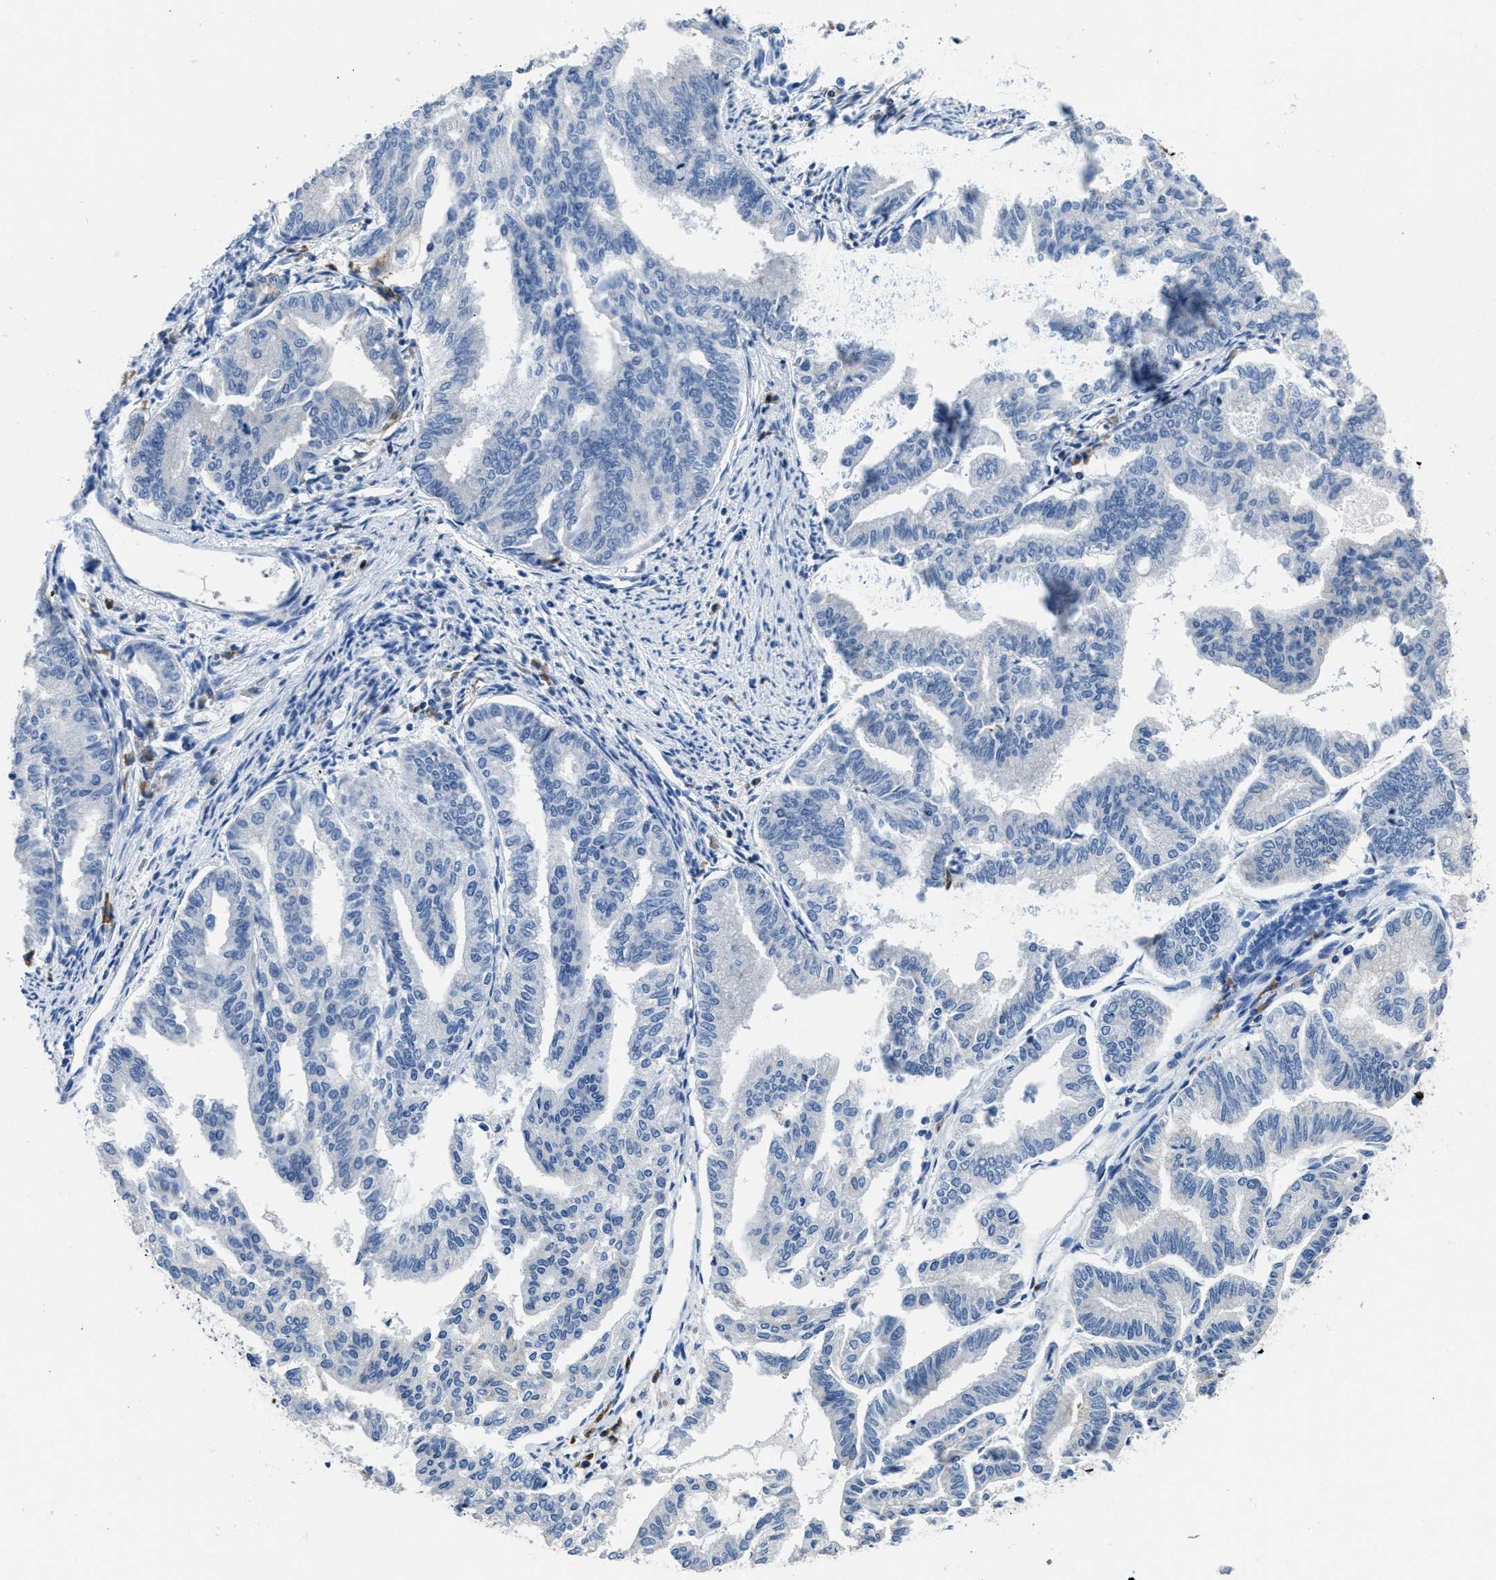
{"staining": {"intensity": "negative", "quantity": "none", "location": "none"}, "tissue": "endometrial cancer", "cell_type": "Tumor cells", "image_type": "cancer", "snomed": [{"axis": "morphology", "description": "Adenocarcinoma, NOS"}, {"axis": "topography", "description": "Endometrium"}], "caption": "Immunohistochemistry histopathology image of neoplastic tissue: human endometrial adenocarcinoma stained with DAB exhibits no significant protein expression in tumor cells.", "gene": "ITGA3", "patient": {"sex": "female", "age": 79}}